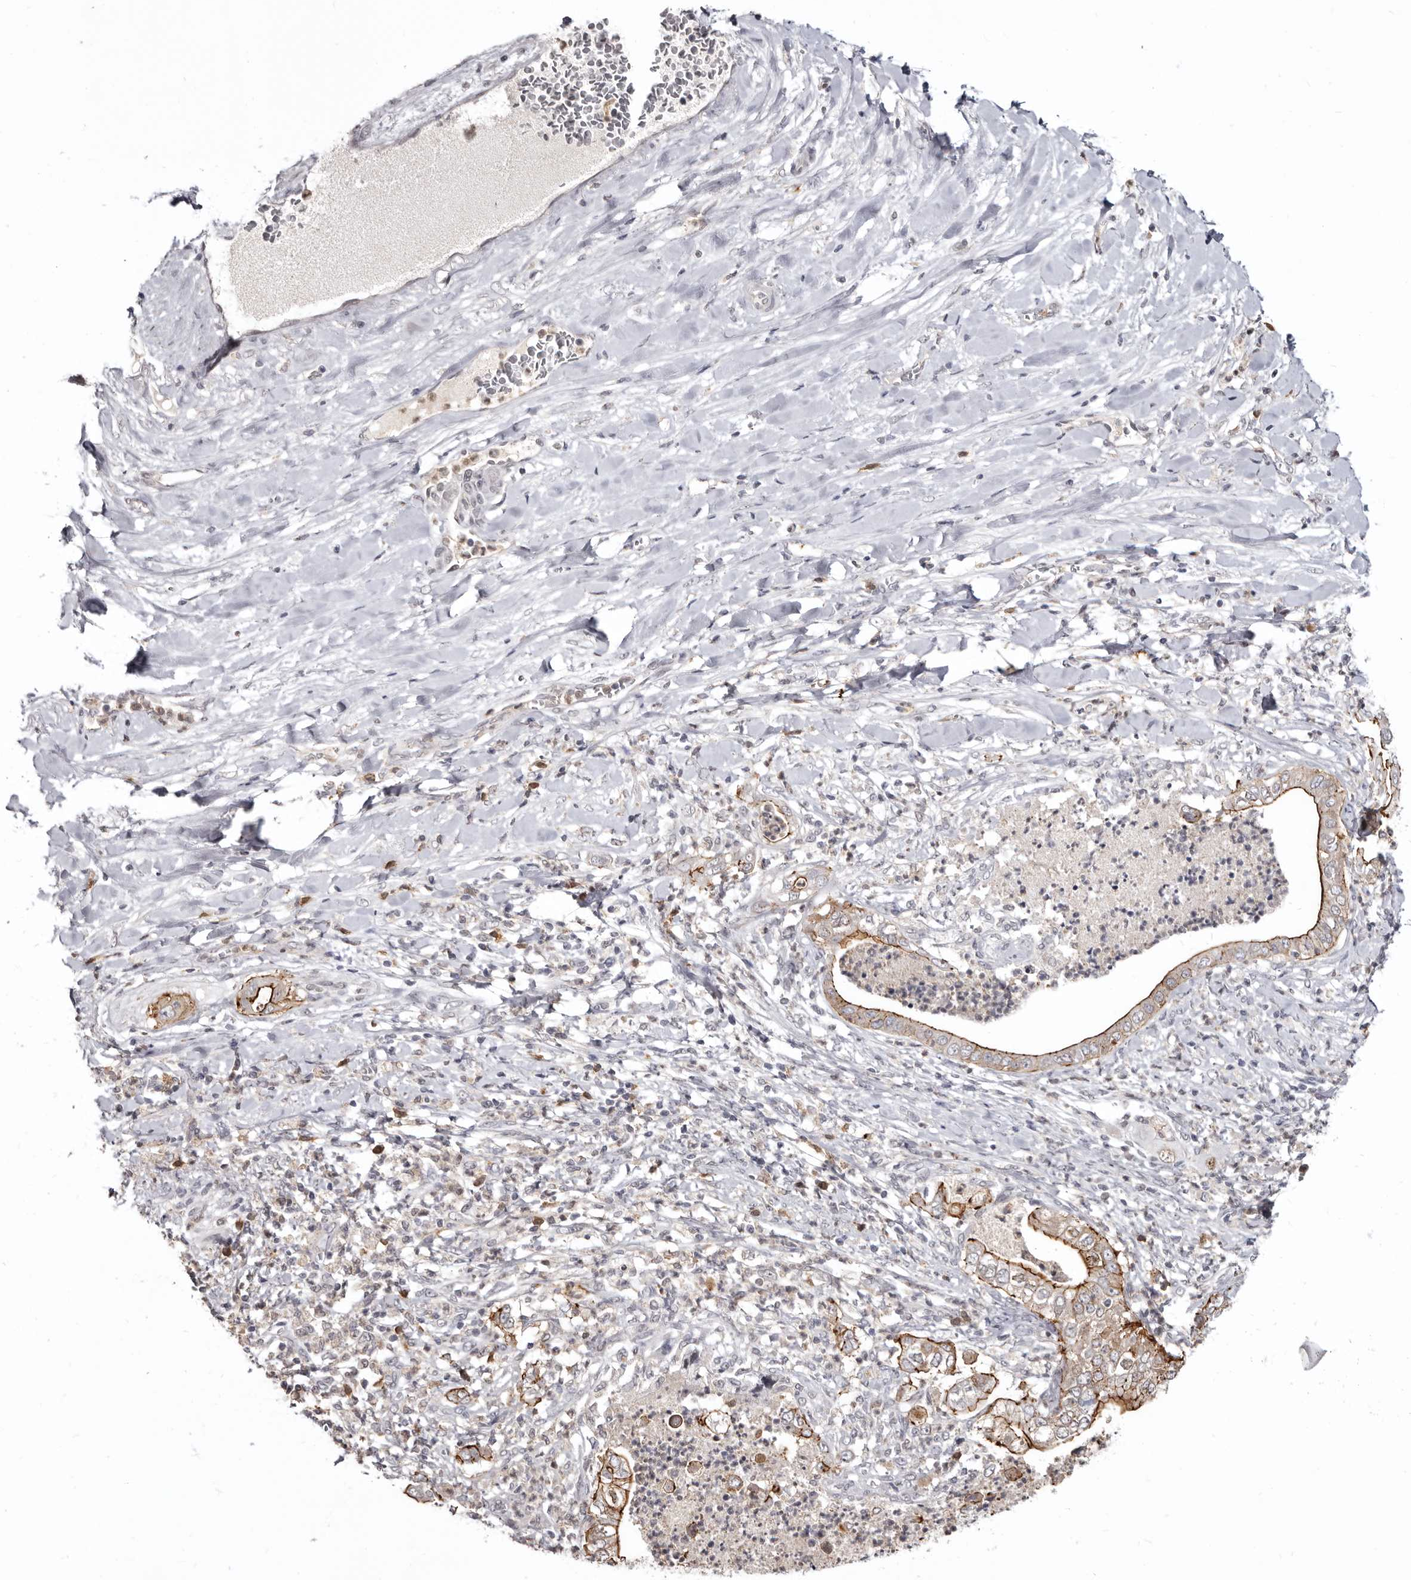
{"staining": {"intensity": "moderate", "quantity": ">75%", "location": "cytoplasmic/membranous"}, "tissue": "pancreatic cancer", "cell_type": "Tumor cells", "image_type": "cancer", "snomed": [{"axis": "morphology", "description": "Adenocarcinoma, NOS"}, {"axis": "topography", "description": "Pancreas"}], "caption": "Immunohistochemistry photomicrograph of neoplastic tissue: pancreatic cancer stained using immunohistochemistry (IHC) displays medium levels of moderate protein expression localized specifically in the cytoplasmic/membranous of tumor cells, appearing as a cytoplasmic/membranous brown color.", "gene": "CGN", "patient": {"sex": "female", "age": 78}}